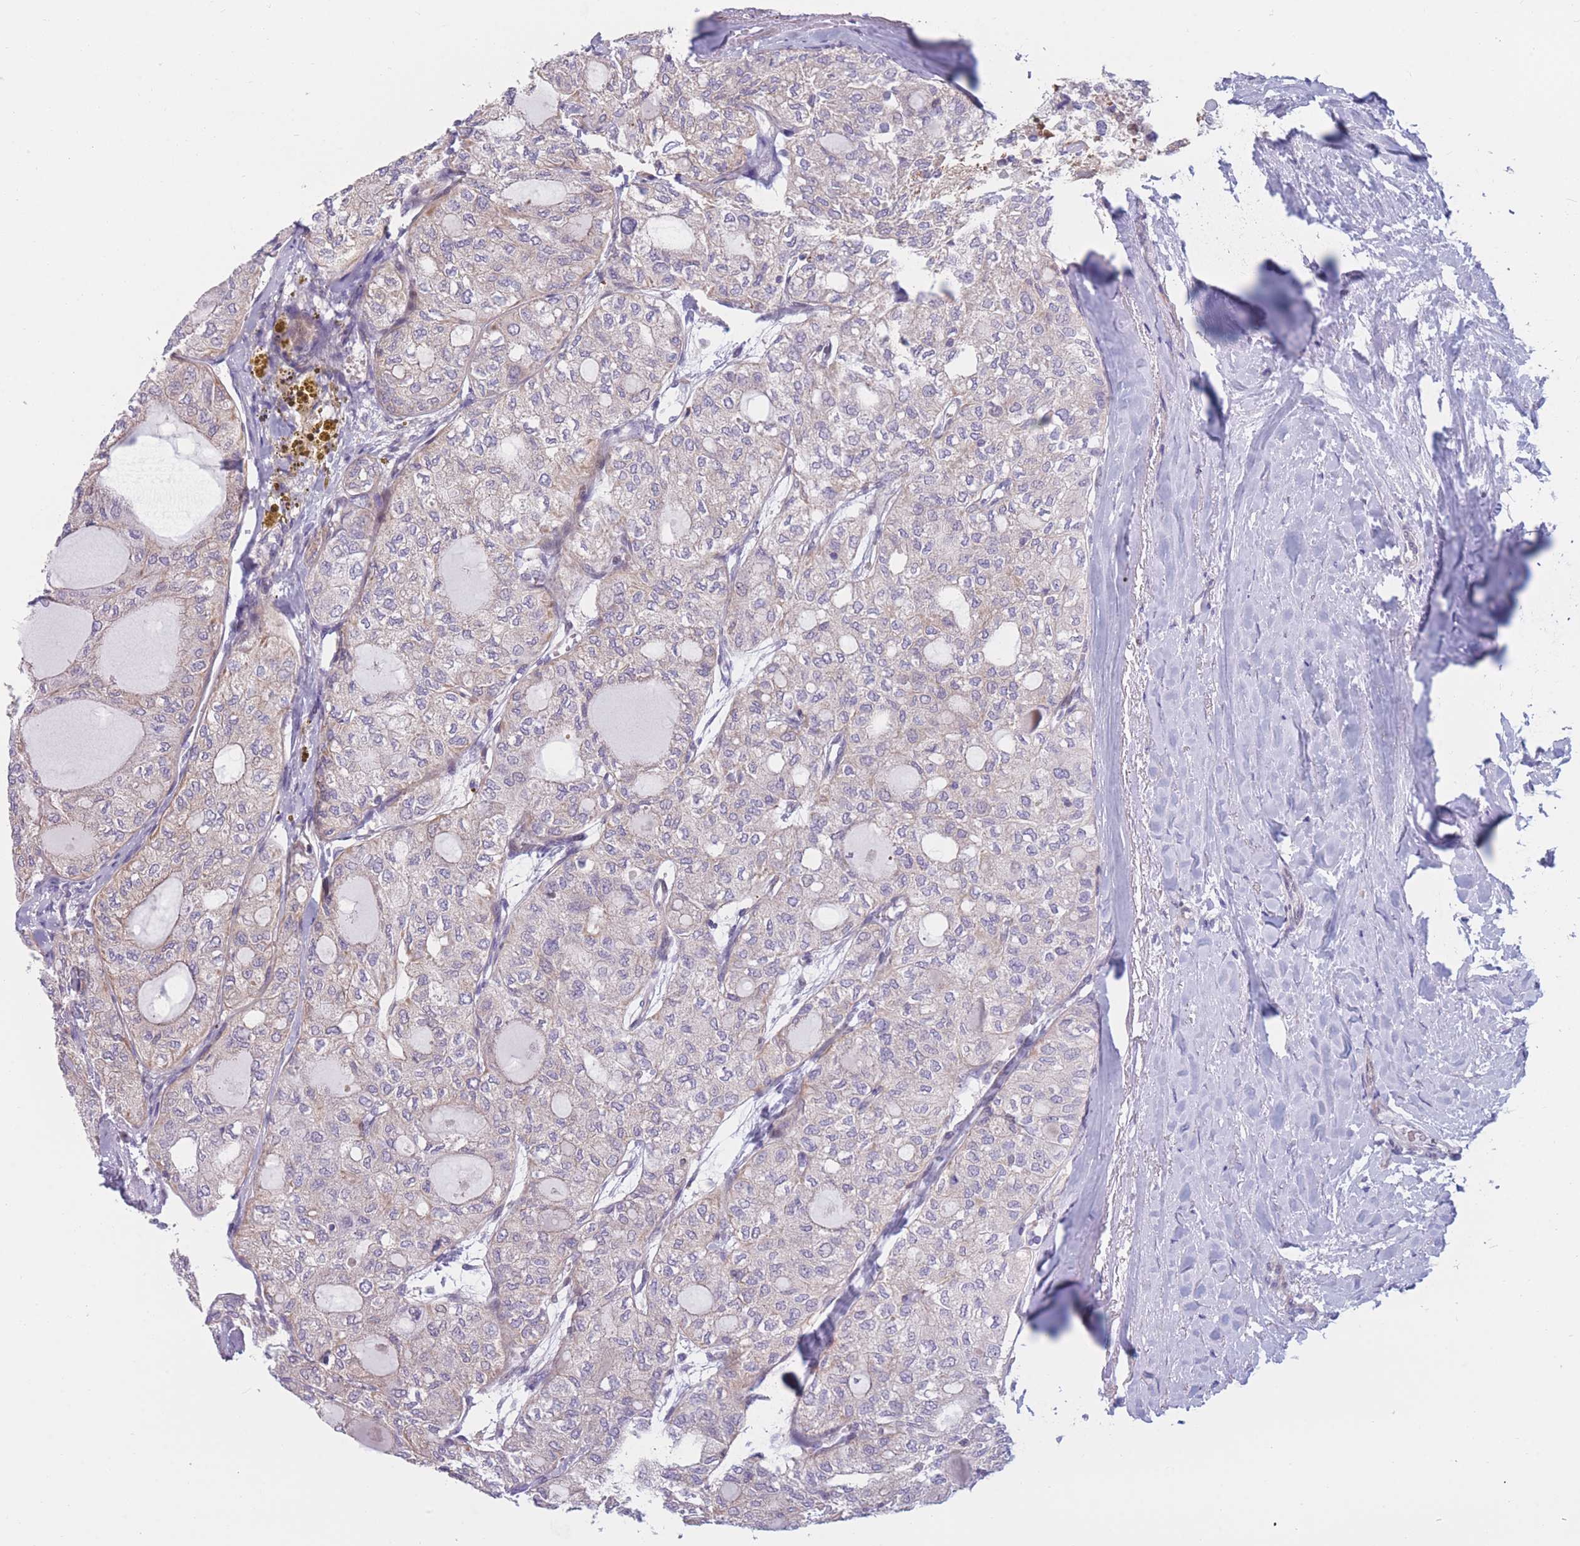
{"staining": {"intensity": "negative", "quantity": "none", "location": "none"}, "tissue": "thyroid cancer", "cell_type": "Tumor cells", "image_type": "cancer", "snomed": [{"axis": "morphology", "description": "Follicular adenoma carcinoma, NOS"}, {"axis": "topography", "description": "Thyroid gland"}], "caption": "Immunohistochemistry (IHC) of human follicular adenoma carcinoma (thyroid) exhibits no staining in tumor cells.", "gene": "PDE4A", "patient": {"sex": "male", "age": 75}}